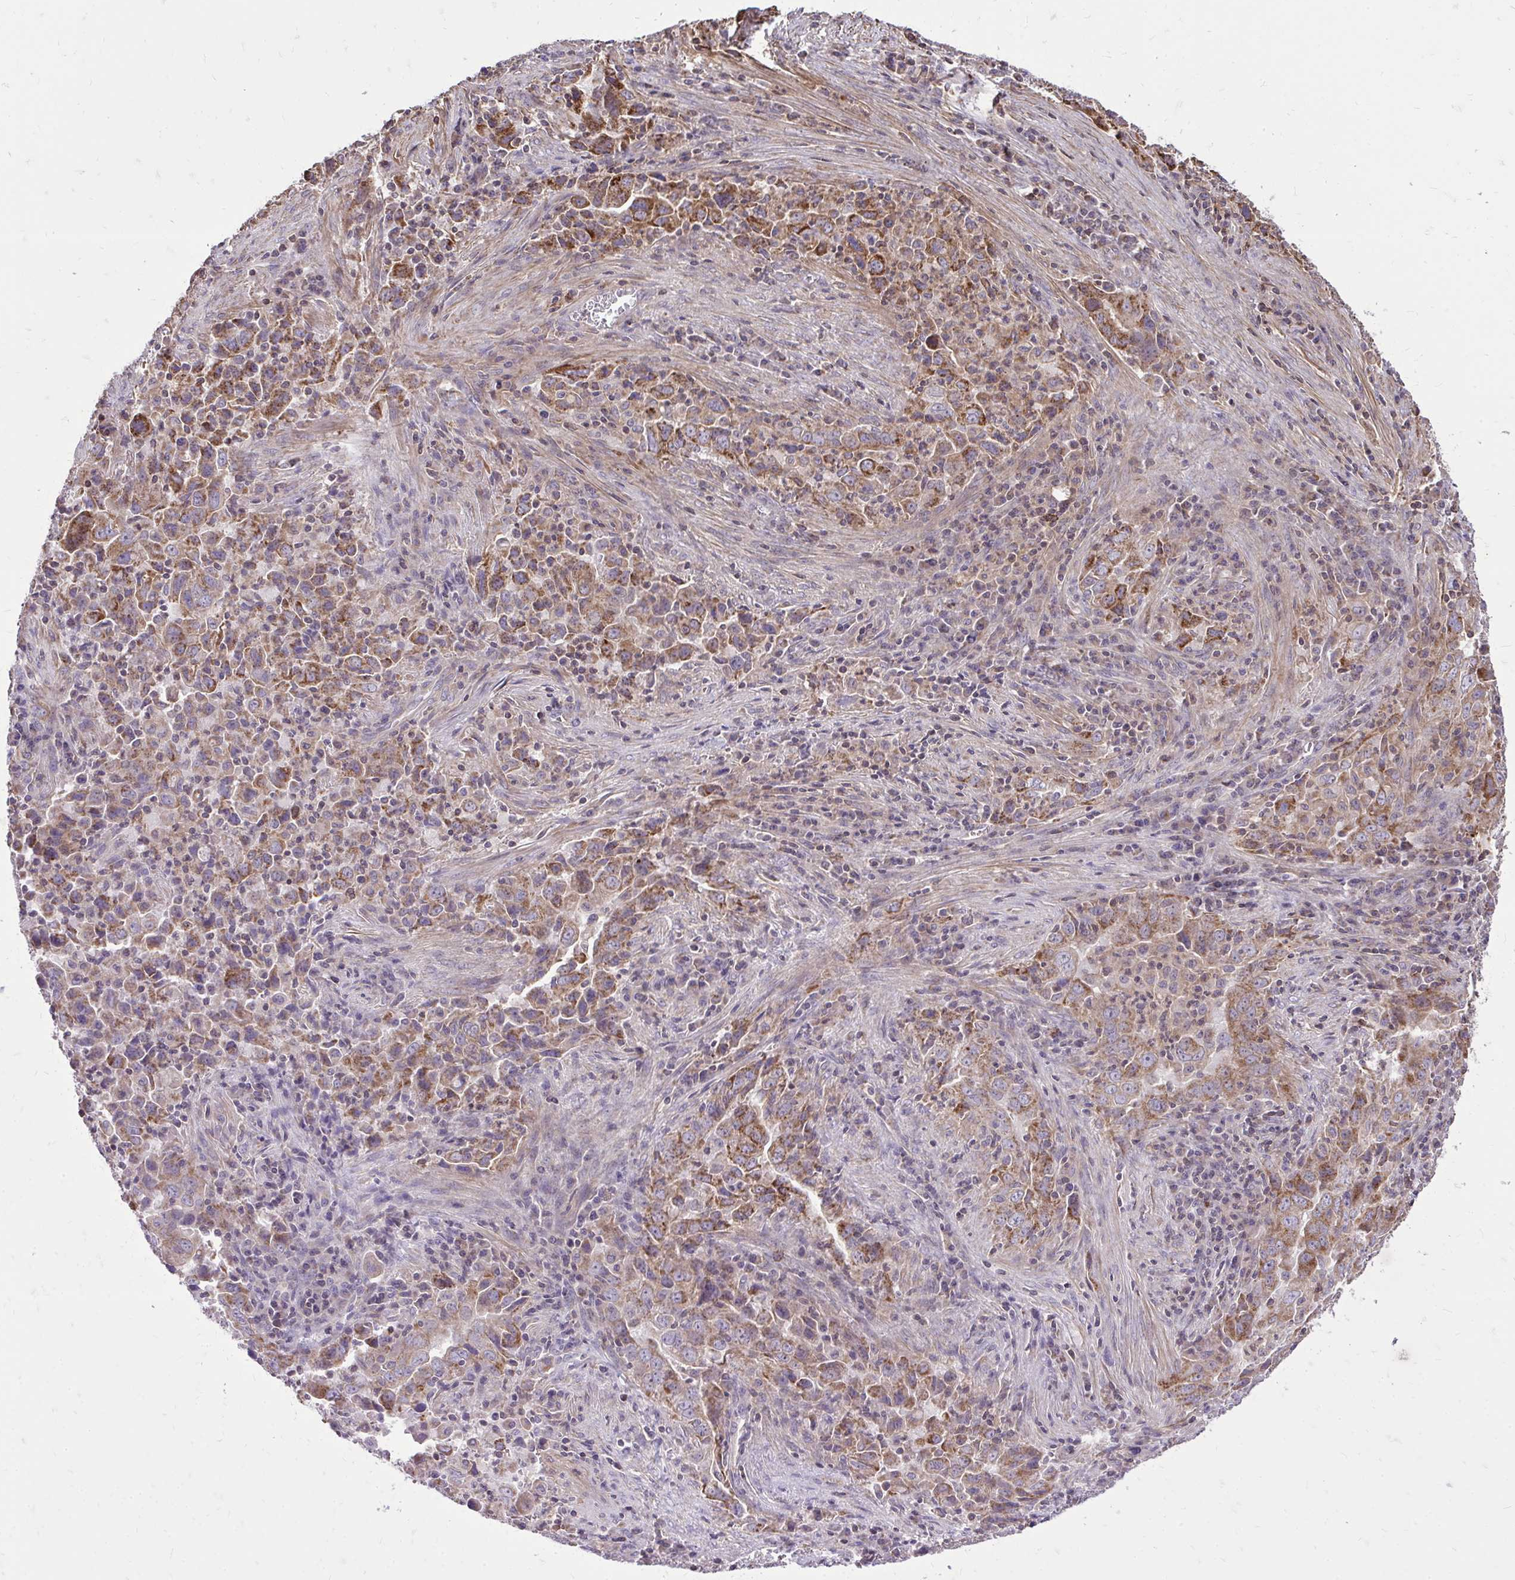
{"staining": {"intensity": "moderate", "quantity": "25%-75%", "location": "cytoplasmic/membranous"}, "tissue": "lung cancer", "cell_type": "Tumor cells", "image_type": "cancer", "snomed": [{"axis": "morphology", "description": "Adenocarcinoma, NOS"}, {"axis": "topography", "description": "Lung"}], "caption": "This histopathology image reveals immunohistochemistry (IHC) staining of human lung cancer, with medium moderate cytoplasmic/membranous staining in approximately 25%-75% of tumor cells.", "gene": "SLC7A5", "patient": {"sex": "male", "age": 67}}